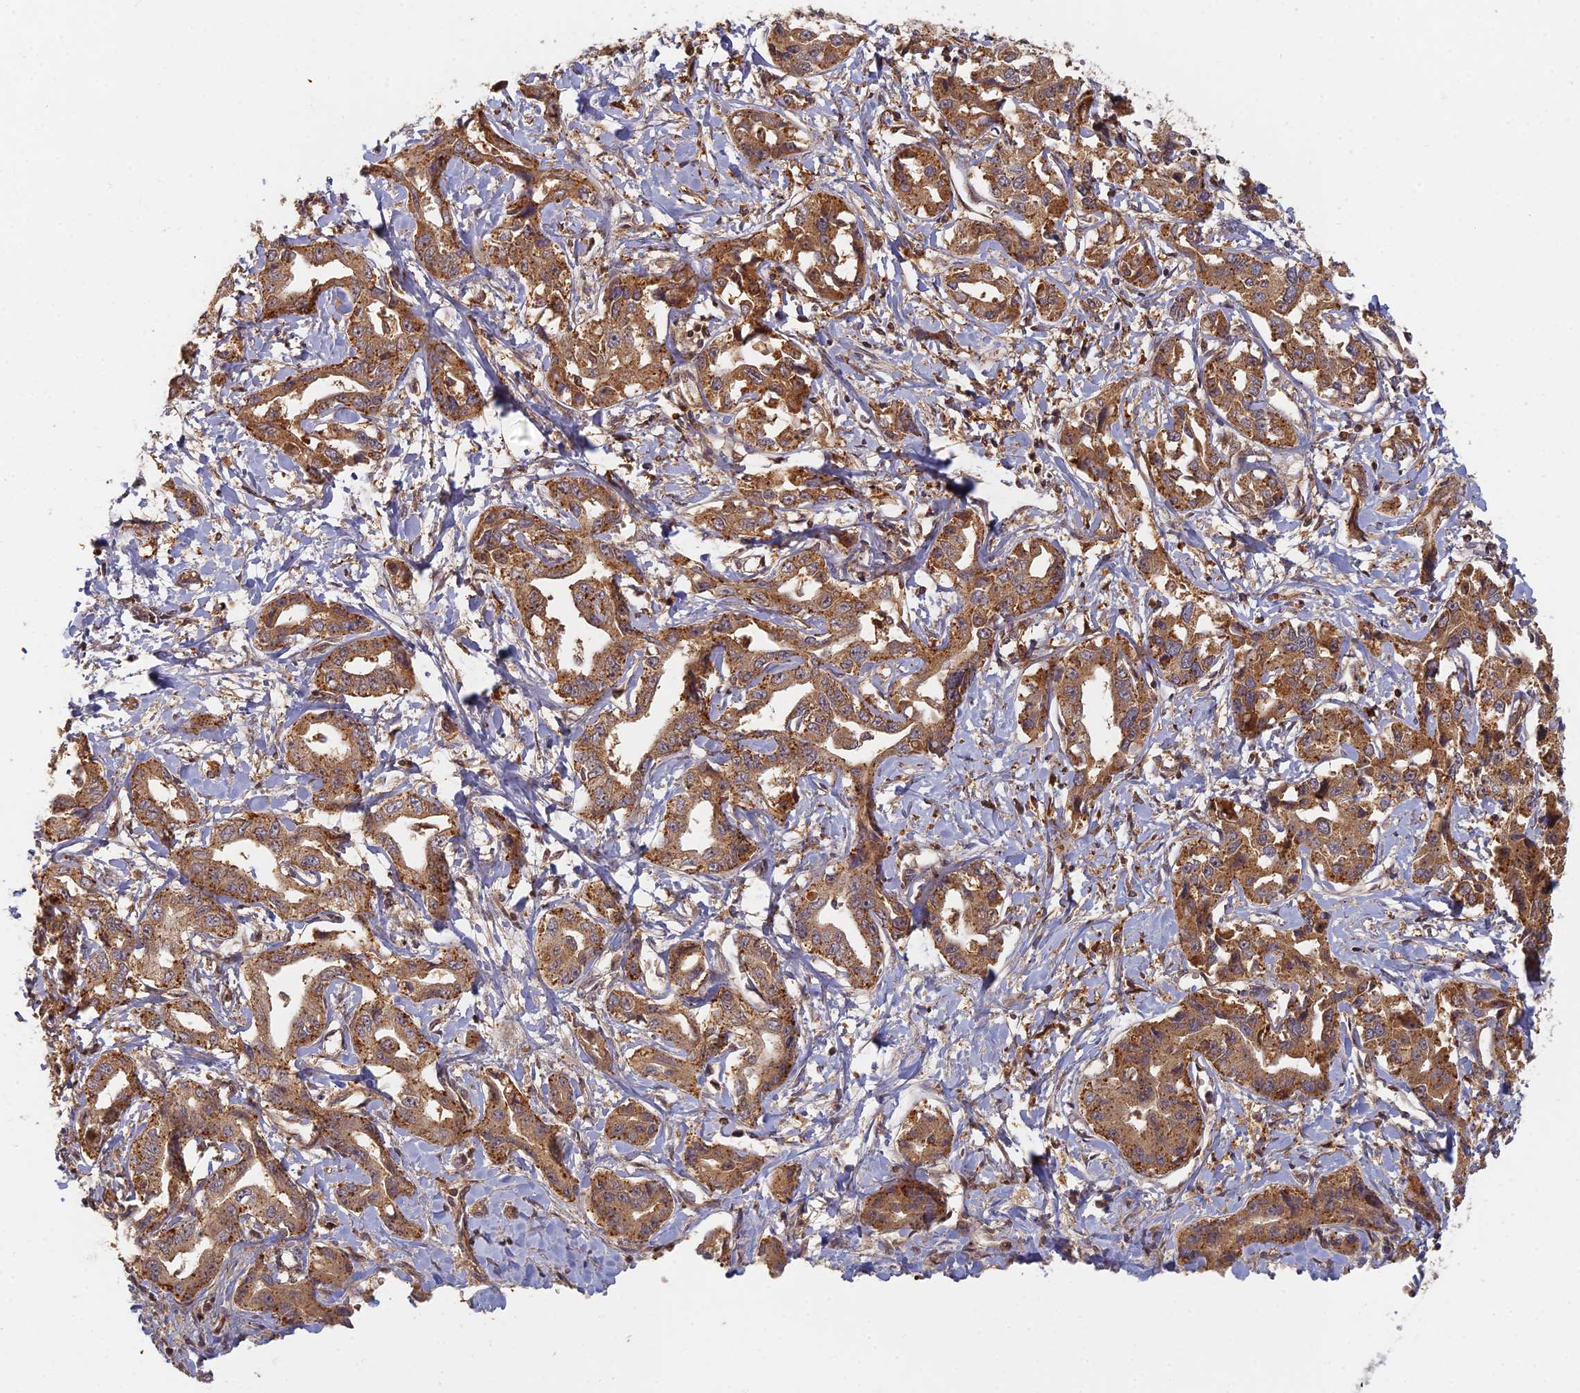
{"staining": {"intensity": "moderate", "quantity": ">75%", "location": "cytoplasmic/membranous"}, "tissue": "liver cancer", "cell_type": "Tumor cells", "image_type": "cancer", "snomed": [{"axis": "morphology", "description": "Cholangiocarcinoma"}, {"axis": "topography", "description": "Liver"}], "caption": "A brown stain highlights moderate cytoplasmic/membranous staining of a protein in human liver cancer tumor cells.", "gene": "INO80D", "patient": {"sex": "male", "age": 59}}